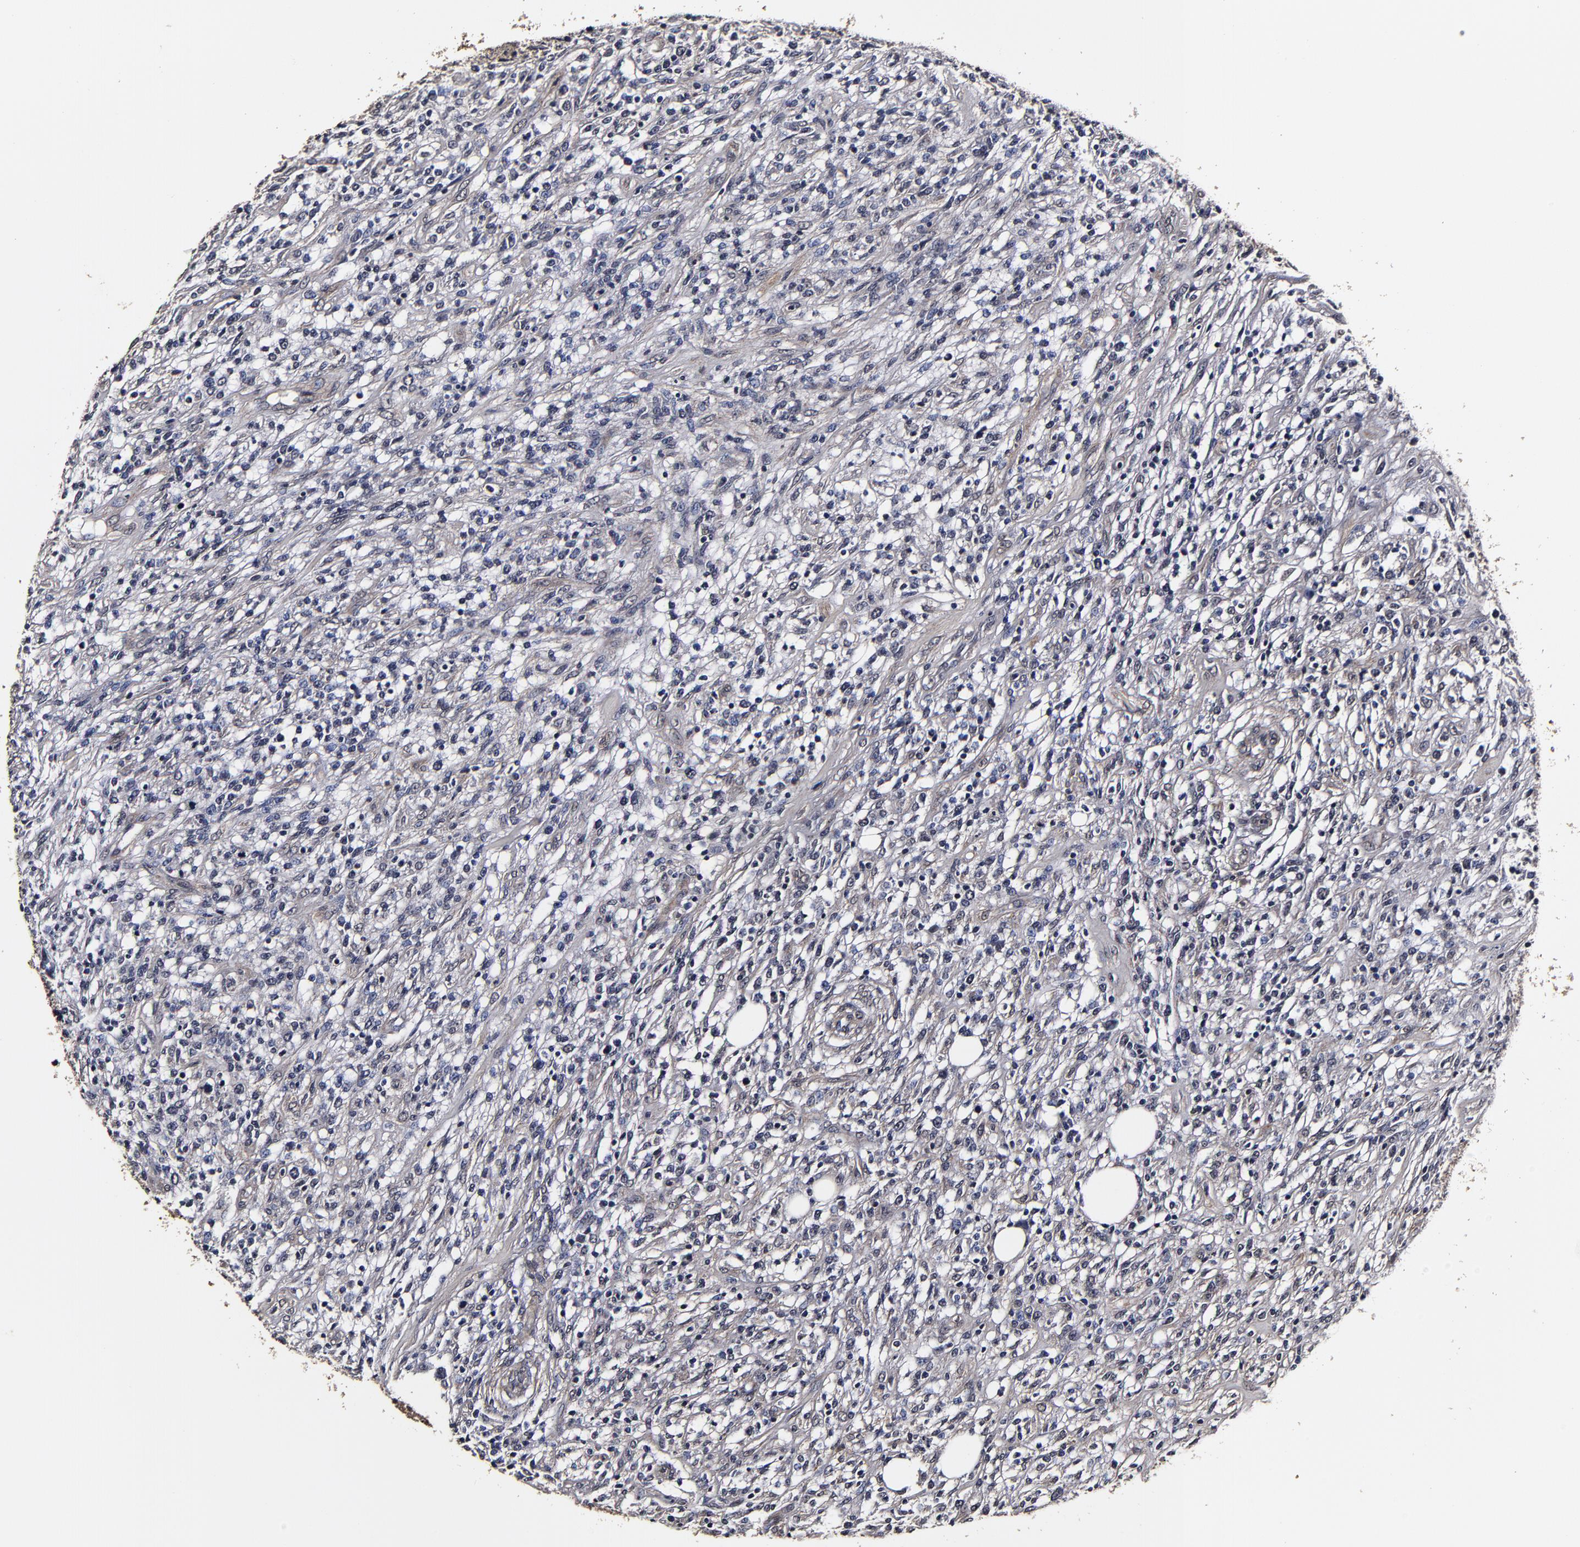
{"staining": {"intensity": "negative", "quantity": "none", "location": "none"}, "tissue": "lymphoma", "cell_type": "Tumor cells", "image_type": "cancer", "snomed": [{"axis": "morphology", "description": "Malignant lymphoma, non-Hodgkin's type, High grade"}, {"axis": "topography", "description": "Lymph node"}], "caption": "IHC micrograph of lymphoma stained for a protein (brown), which demonstrates no expression in tumor cells.", "gene": "MMP15", "patient": {"sex": "female", "age": 73}}